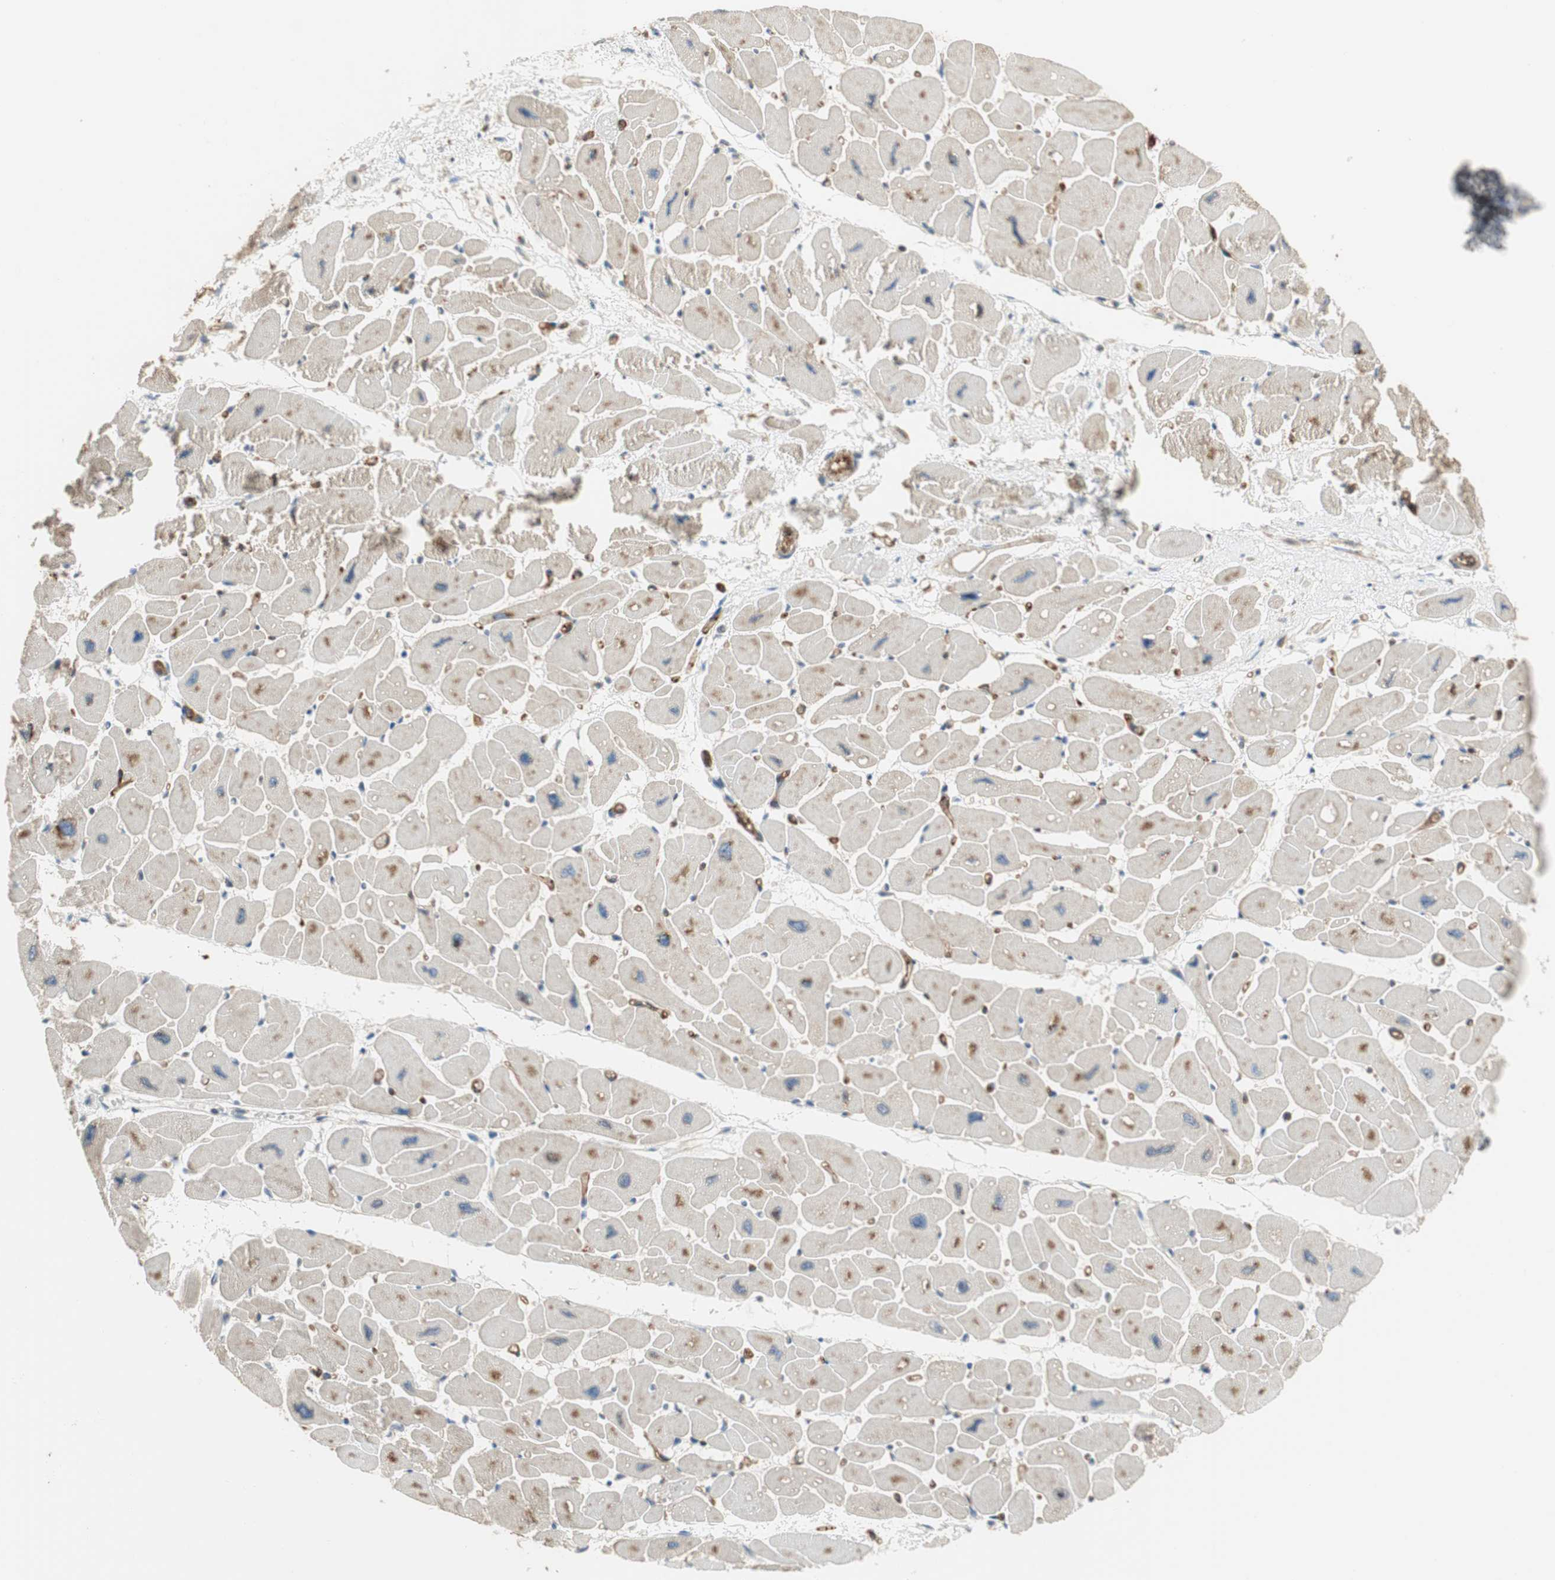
{"staining": {"intensity": "negative", "quantity": "none", "location": "none"}, "tissue": "heart muscle", "cell_type": "Cardiomyocytes", "image_type": "normal", "snomed": [{"axis": "morphology", "description": "Normal tissue, NOS"}, {"axis": "topography", "description": "Heart"}], "caption": "The immunohistochemistry (IHC) micrograph has no significant staining in cardiomyocytes of heart muscle. (Immunohistochemistry, brightfield microscopy, high magnification).", "gene": "ALPL", "patient": {"sex": "female", "age": 54}}